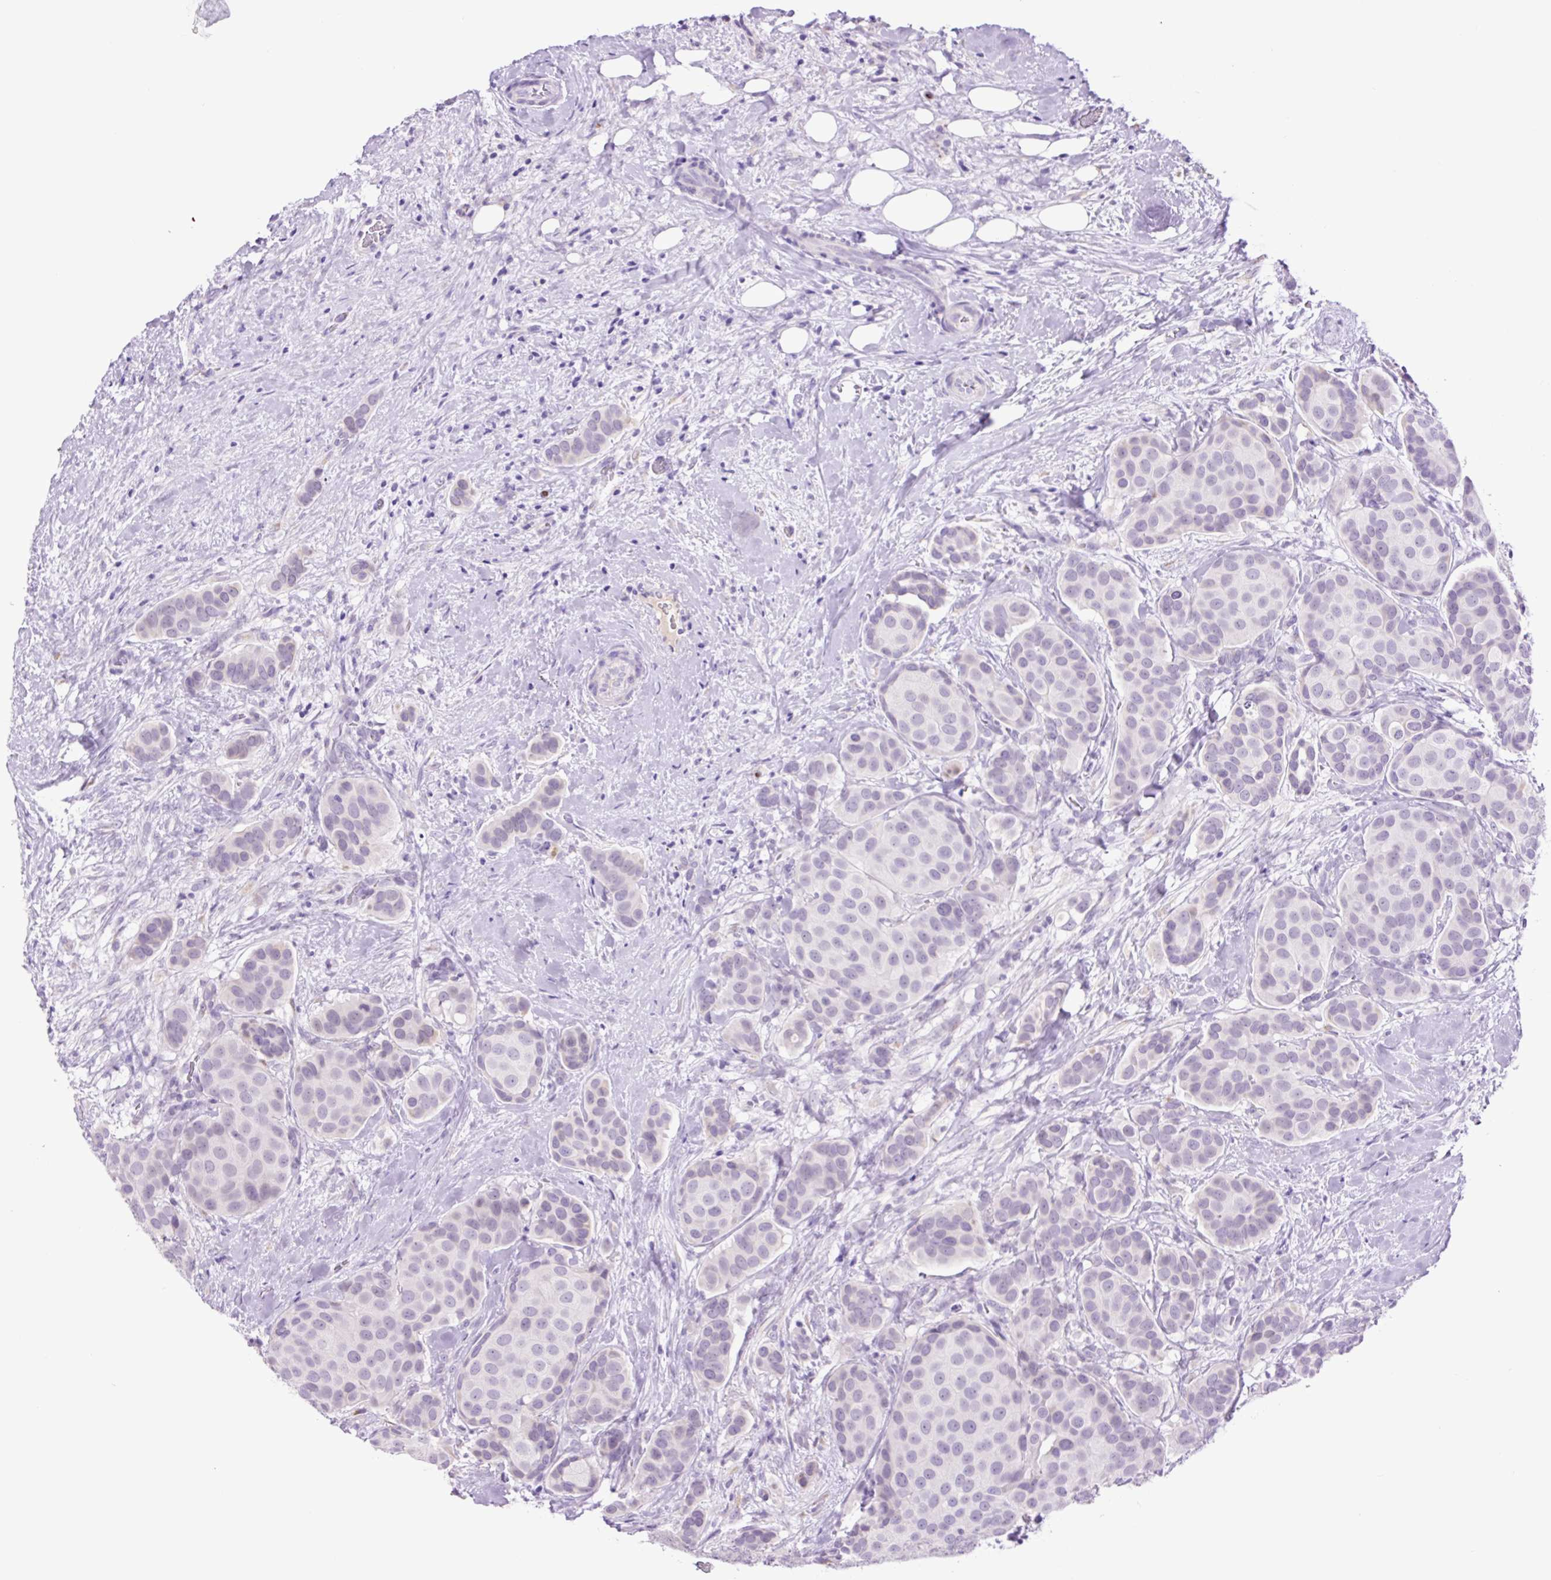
{"staining": {"intensity": "negative", "quantity": "none", "location": "none"}, "tissue": "breast cancer", "cell_type": "Tumor cells", "image_type": "cancer", "snomed": [{"axis": "morphology", "description": "Duct carcinoma"}, {"axis": "topography", "description": "Breast"}], "caption": "Breast cancer (intraductal carcinoma) stained for a protein using immunohistochemistry exhibits no positivity tumor cells.", "gene": "MFSD3", "patient": {"sex": "female", "age": 70}}